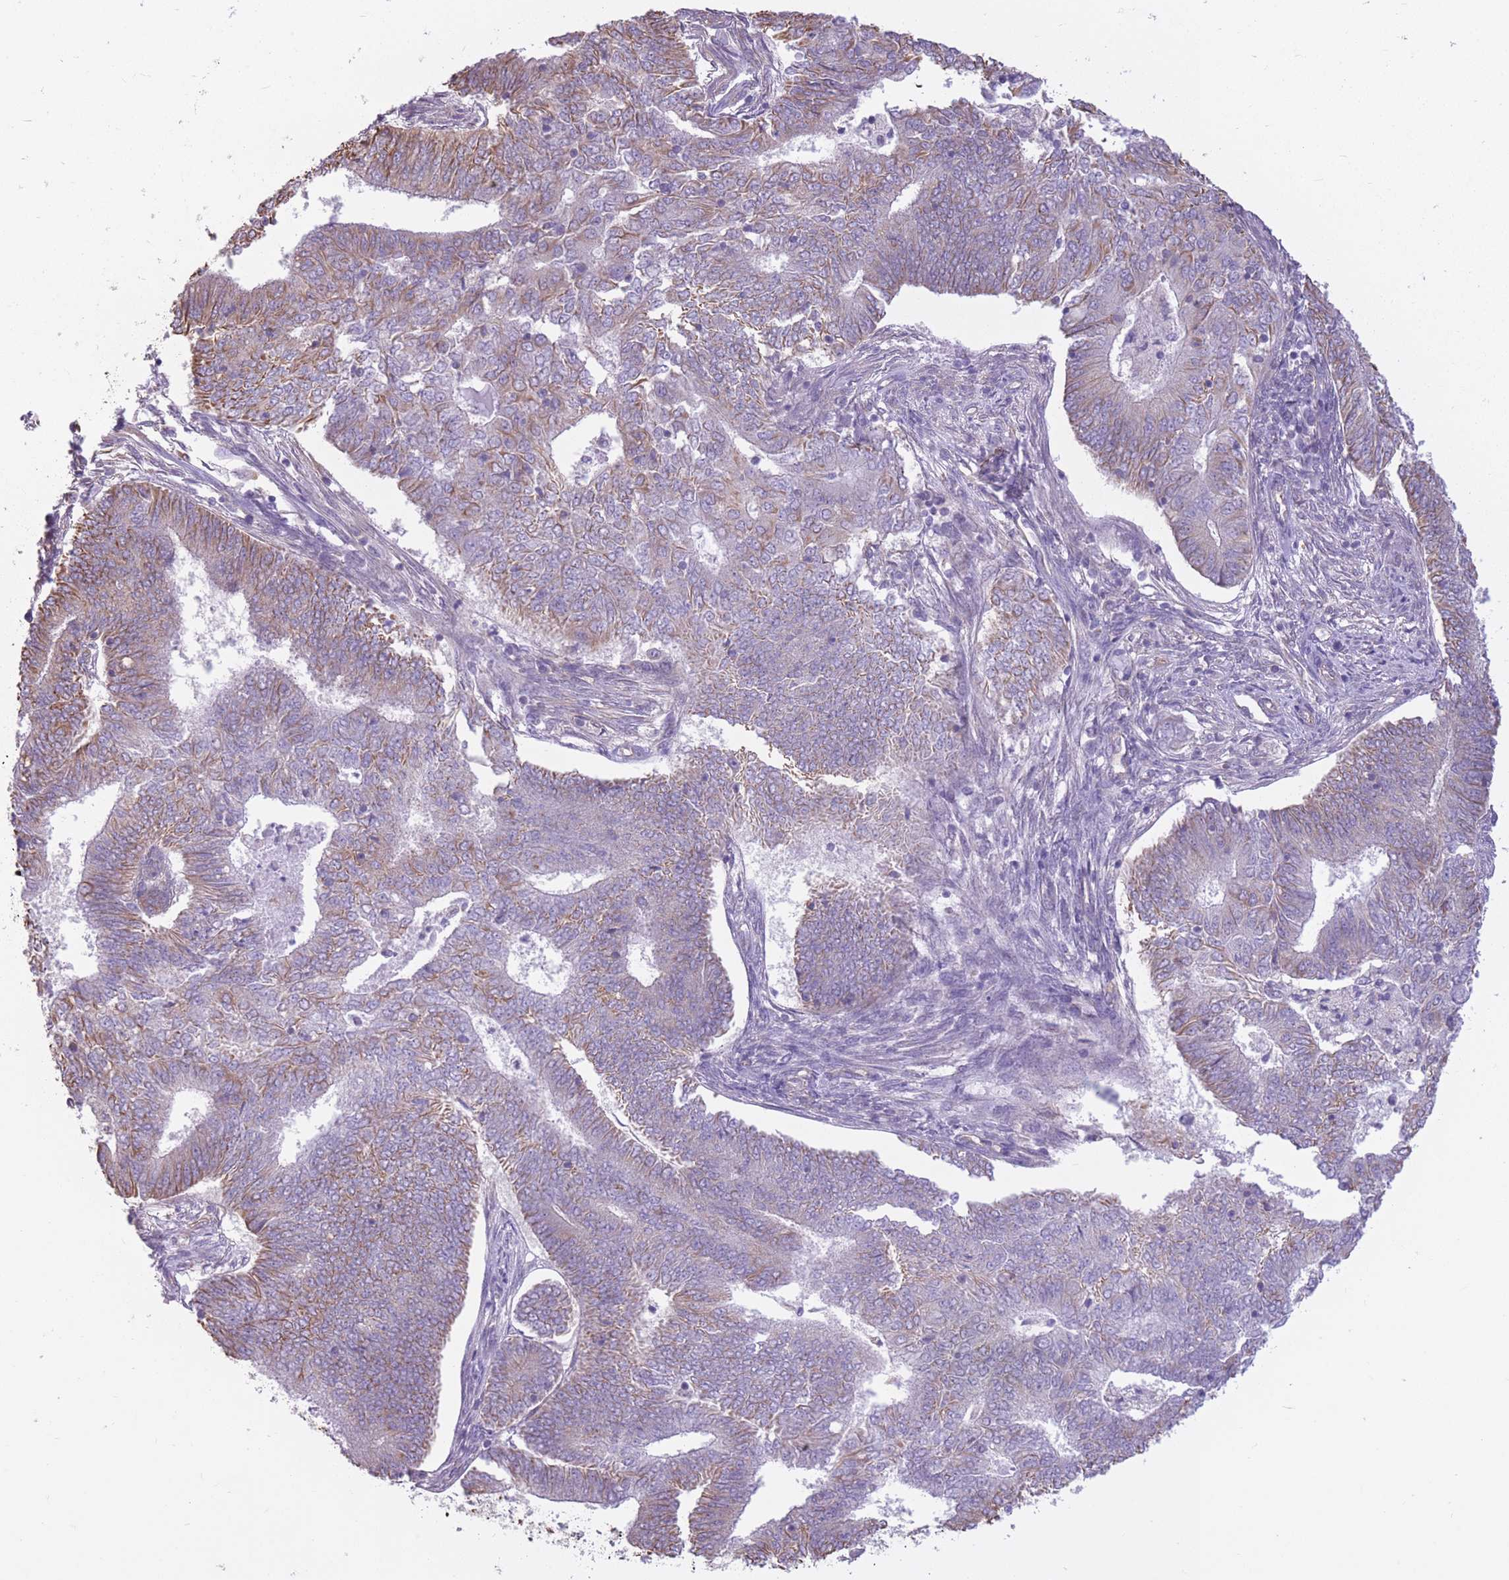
{"staining": {"intensity": "moderate", "quantity": "<25%", "location": "cytoplasmic/membranous"}, "tissue": "endometrial cancer", "cell_type": "Tumor cells", "image_type": "cancer", "snomed": [{"axis": "morphology", "description": "Adenocarcinoma, NOS"}, {"axis": "topography", "description": "Endometrium"}], "caption": "Protein staining displays moderate cytoplasmic/membranous positivity in about <25% of tumor cells in endometrial cancer (adenocarcinoma).", "gene": "ADD1", "patient": {"sex": "female", "age": 62}}